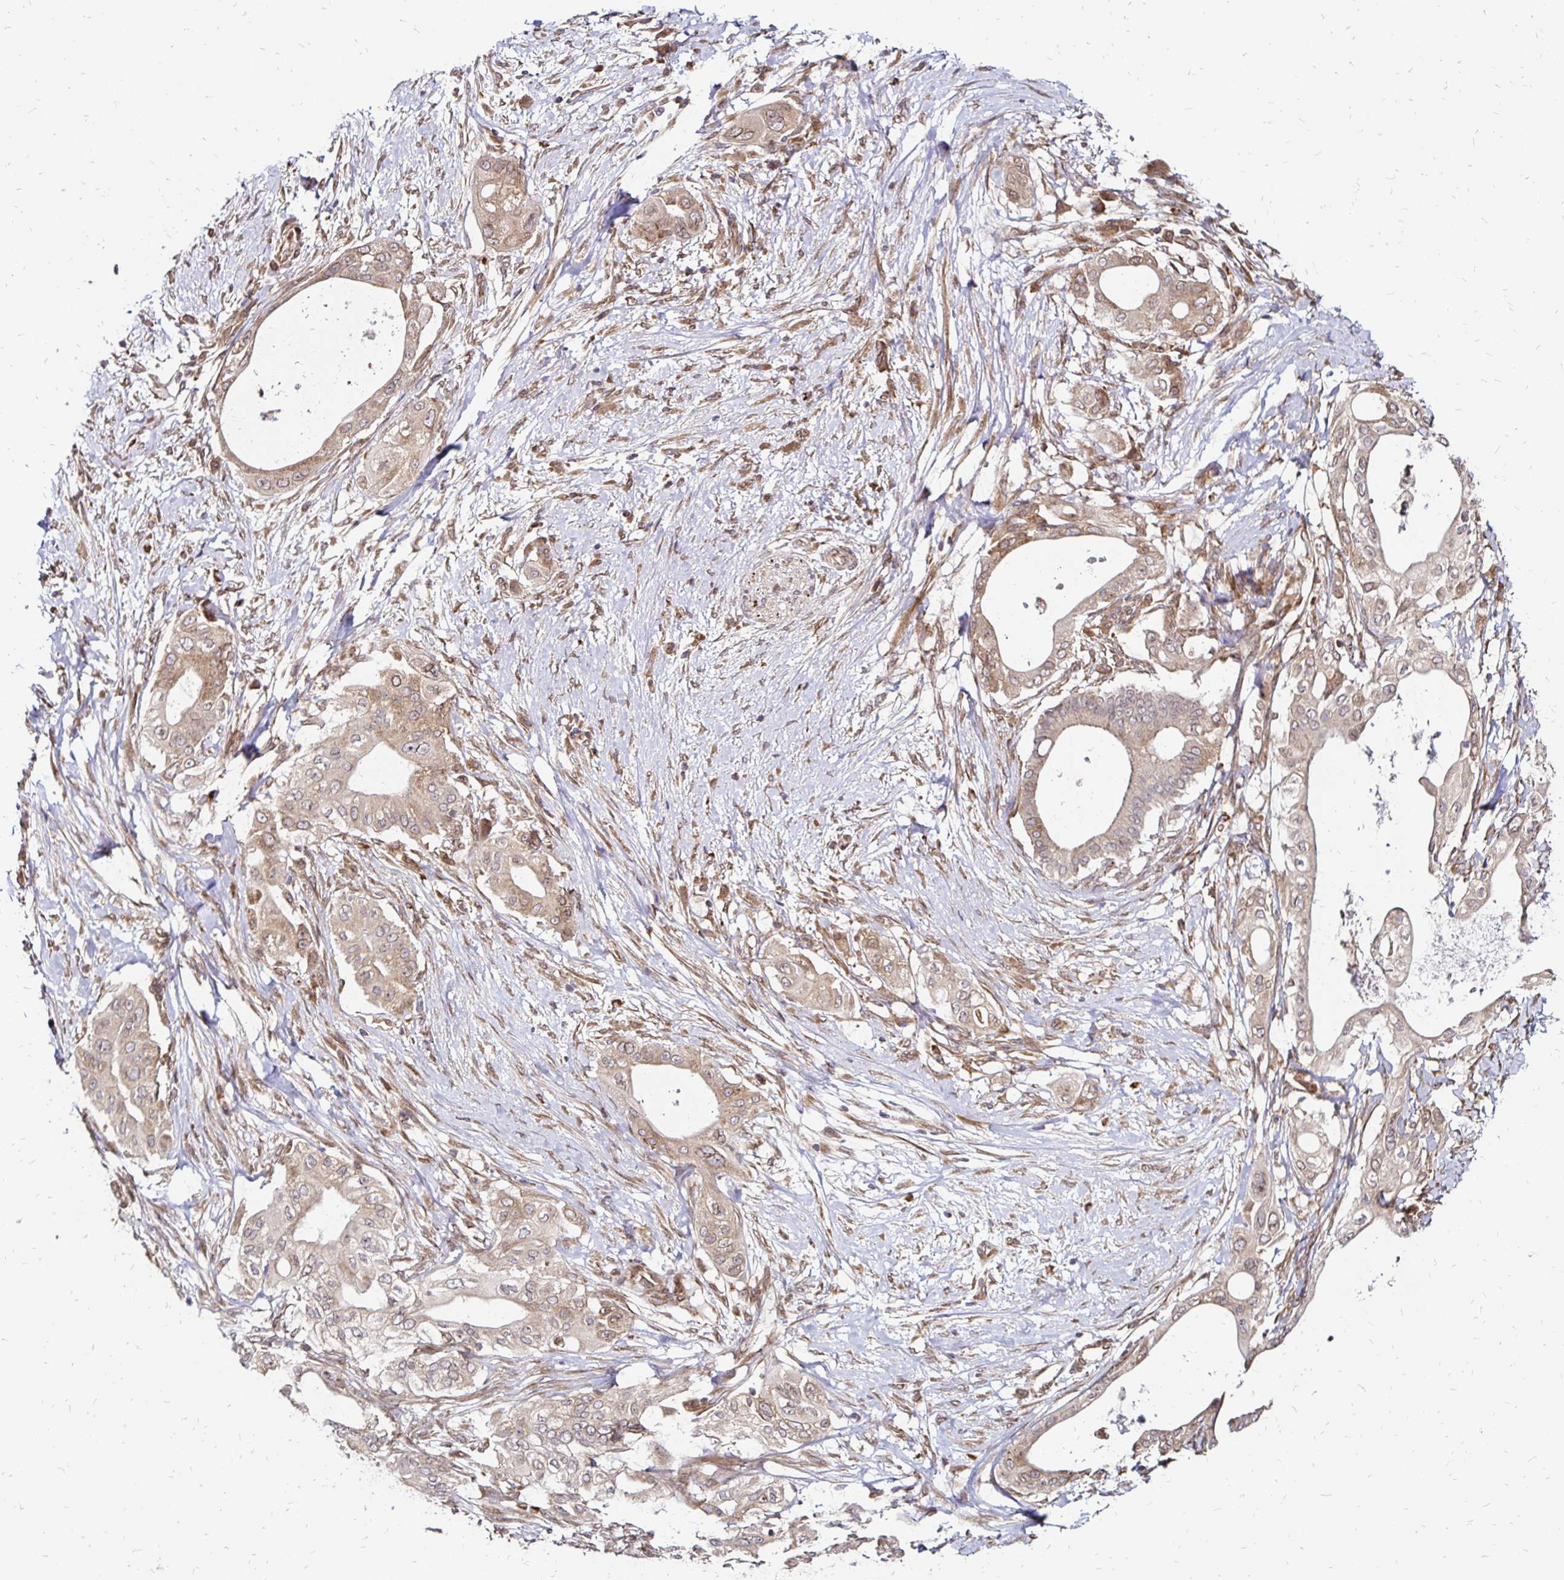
{"staining": {"intensity": "weak", "quantity": ">75%", "location": "cytoplasmic/membranous"}, "tissue": "pancreatic cancer", "cell_type": "Tumor cells", "image_type": "cancer", "snomed": [{"axis": "morphology", "description": "Adenocarcinoma, NOS"}, {"axis": "topography", "description": "Pancreas"}], "caption": "Immunohistochemical staining of human pancreatic cancer (adenocarcinoma) reveals weak cytoplasmic/membranous protein expression in approximately >75% of tumor cells.", "gene": "ZW10", "patient": {"sex": "male", "age": 68}}